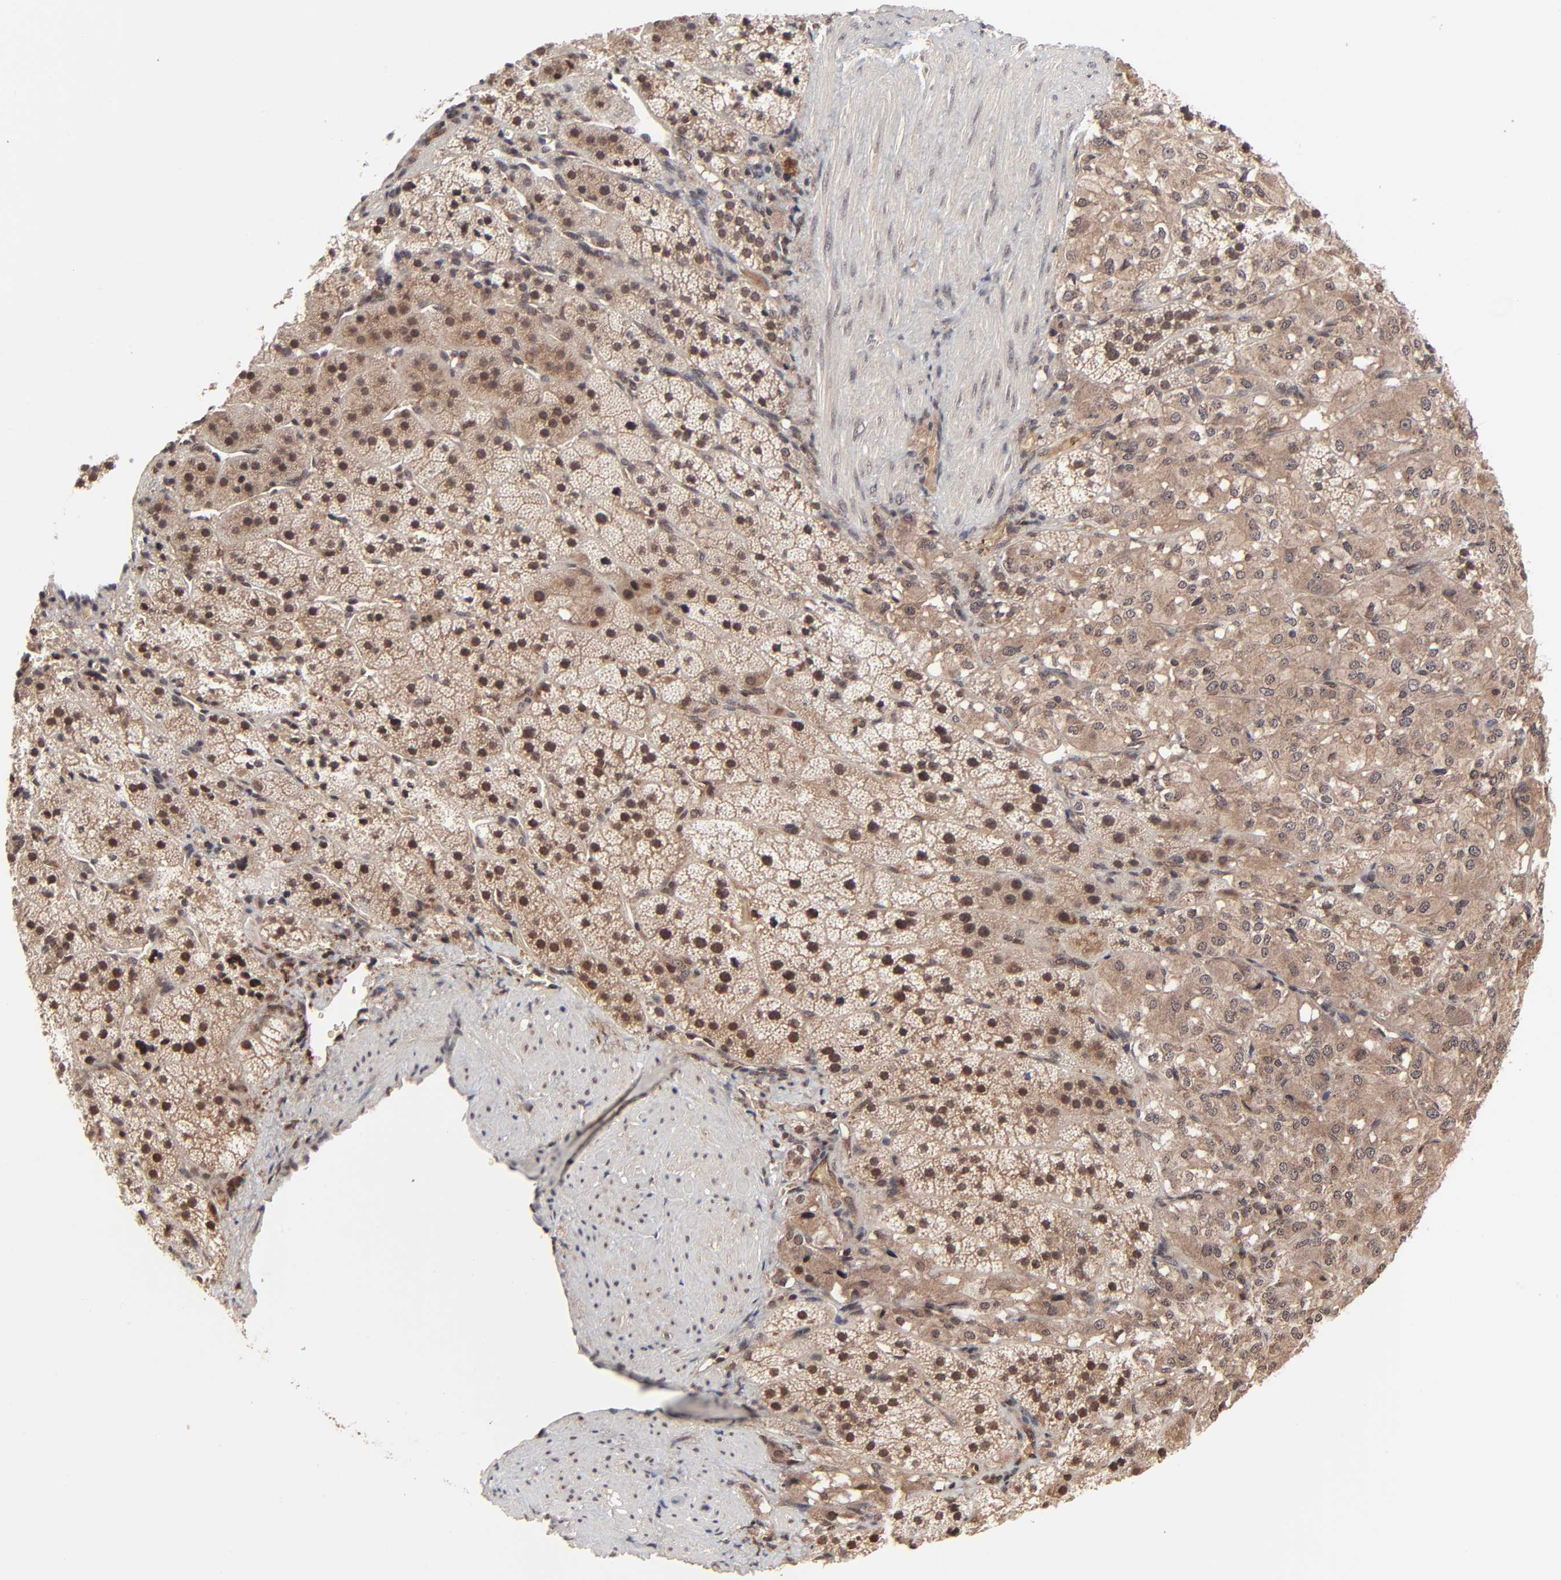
{"staining": {"intensity": "moderate", "quantity": ">75%", "location": "cytoplasmic/membranous,nuclear"}, "tissue": "adrenal gland", "cell_type": "Glandular cells", "image_type": "normal", "snomed": [{"axis": "morphology", "description": "Normal tissue, NOS"}, {"axis": "topography", "description": "Adrenal gland"}], "caption": "Immunohistochemical staining of normal human adrenal gland reveals moderate cytoplasmic/membranous,nuclear protein positivity in approximately >75% of glandular cells.", "gene": "CASP10", "patient": {"sex": "female", "age": 44}}